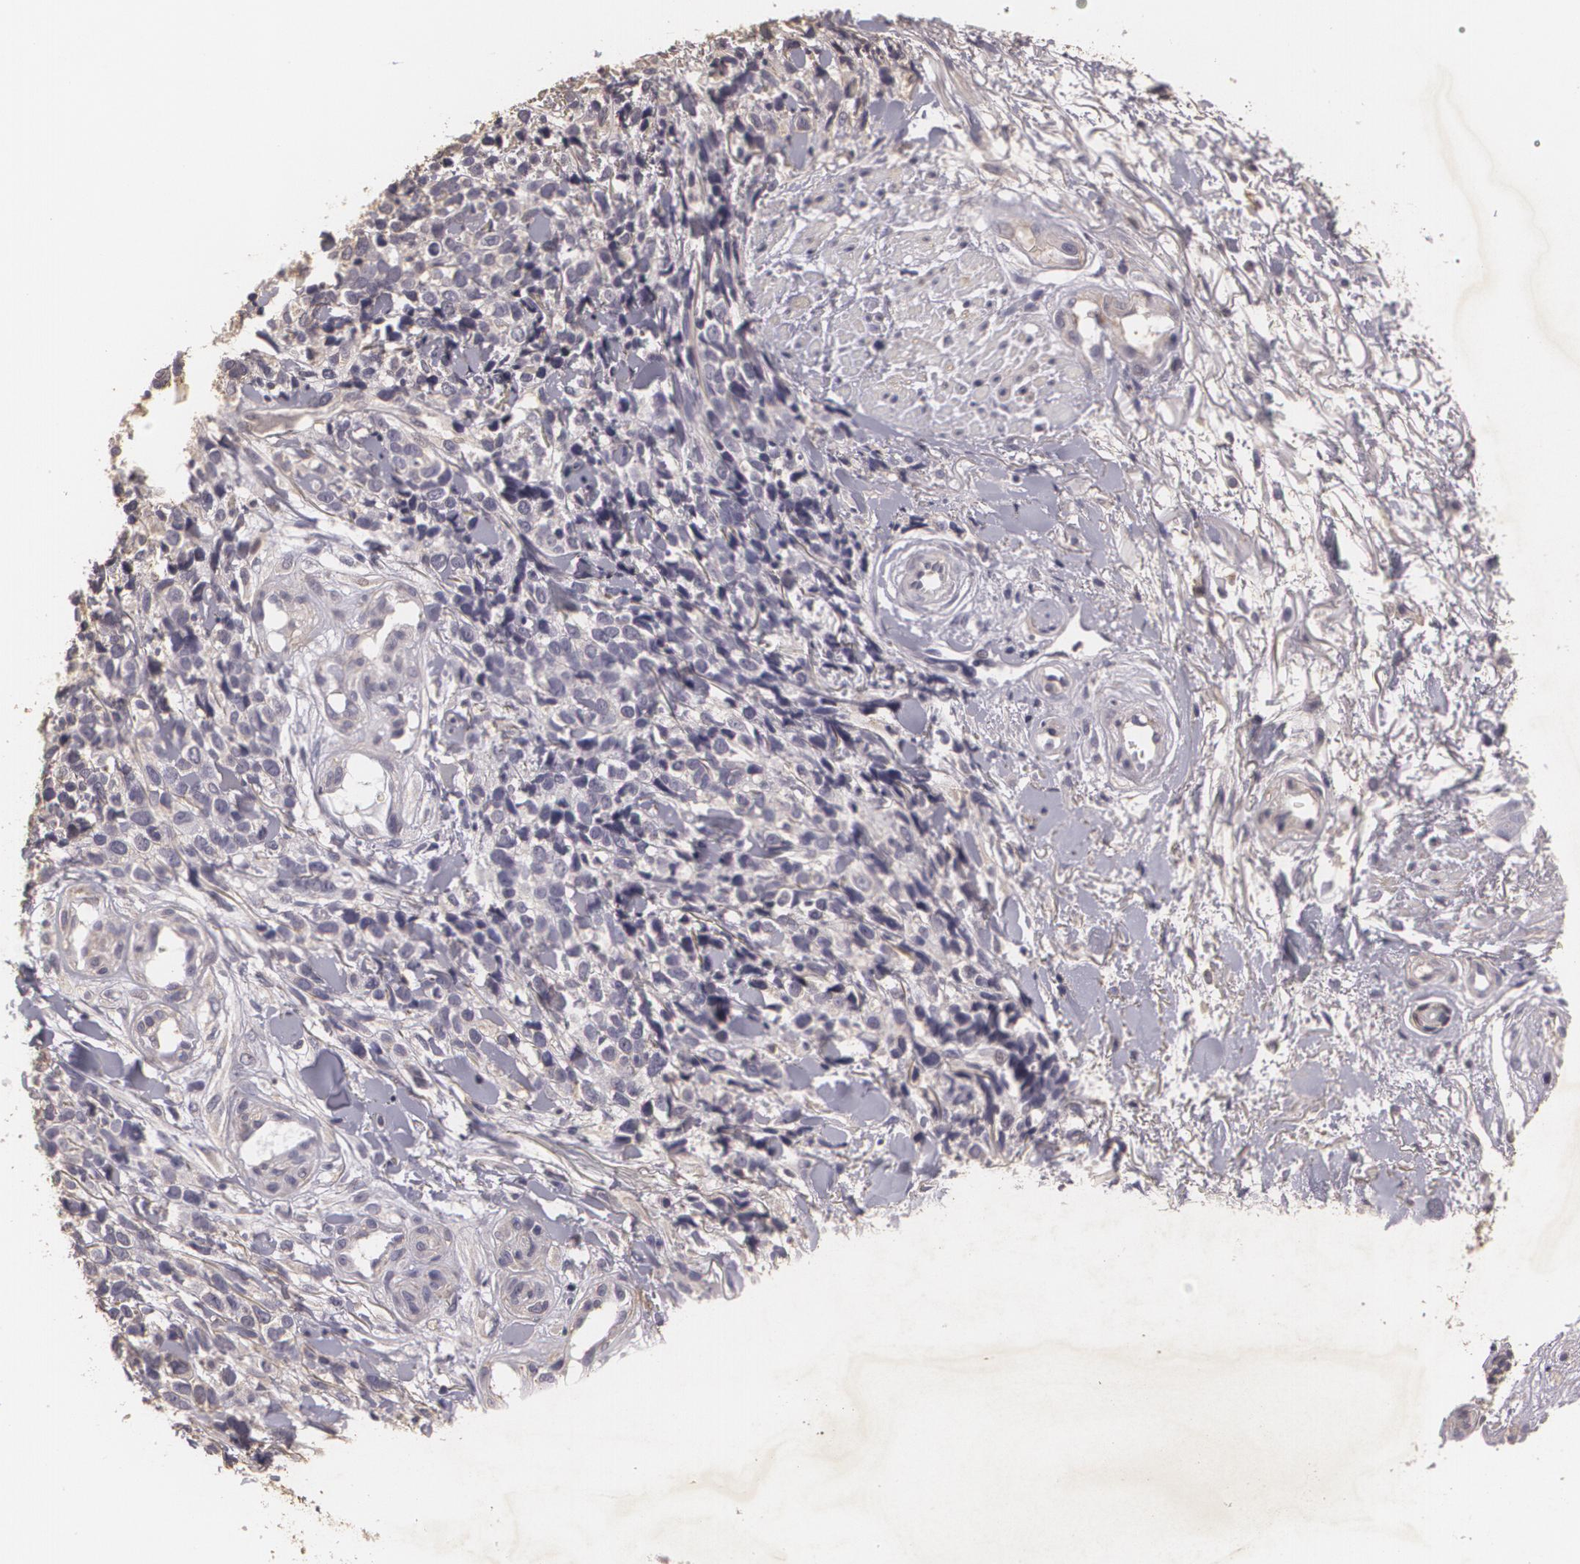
{"staining": {"intensity": "weak", "quantity": "<25%", "location": "cytoplasmic/membranous"}, "tissue": "melanoma", "cell_type": "Tumor cells", "image_type": "cancer", "snomed": [{"axis": "morphology", "description": "Malignant melanoma, NOS"}, {"axis": "topography", "description": "Skin"}], "caption": "Immunohistochemistry (IHC) histopathology image of malignant melanoma stained for a protein (brown), which displays no positivity in tumor cells. (Stains: DAB IHC with hematoxylin counter stain, Microscopy: brightfield microscopy at high magnification).", "gene": "KCNA4", "patient": {"sex": "female", "age": 85}}